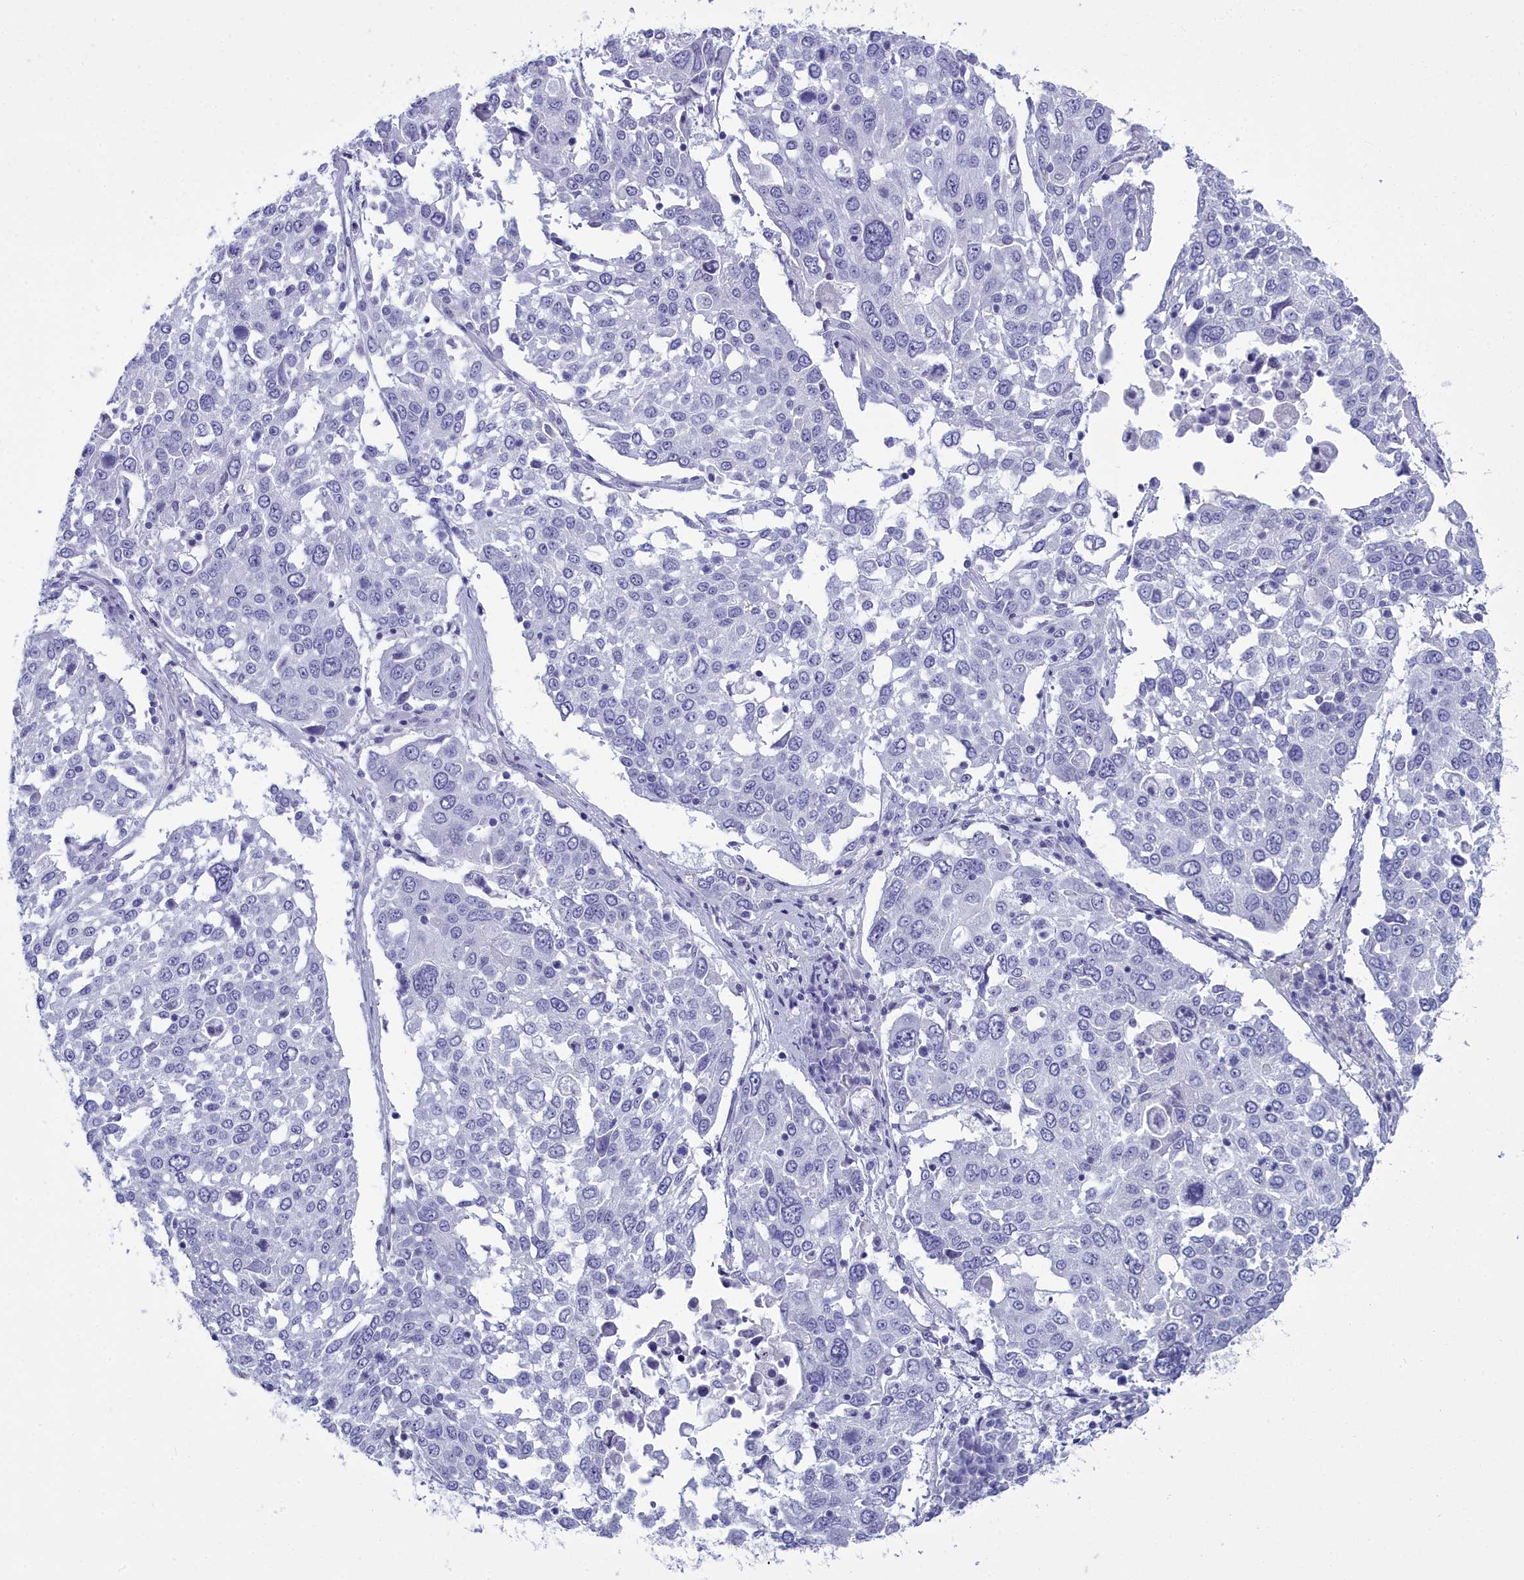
{"staining": {"intensity": "negative", "quantity": "none", "location": "none"}, "tissue": "lung cancer", "cell_type": "Tumor cells", "image_type": "cancer", "snomed": [{"axis": "morphology", "description": "Squamous cell carcinoma, NOS"}, {"axis": "topography", "description": "Lung"}], "caption": "Tumor cells show no significant protein positivity in lung cancer. The staining is performed using DAB brown chromogen with nuclei counter-stained in using hematoxylin.", "gene": "MAP6", "patient": {"sex": "male", "age": 65}}